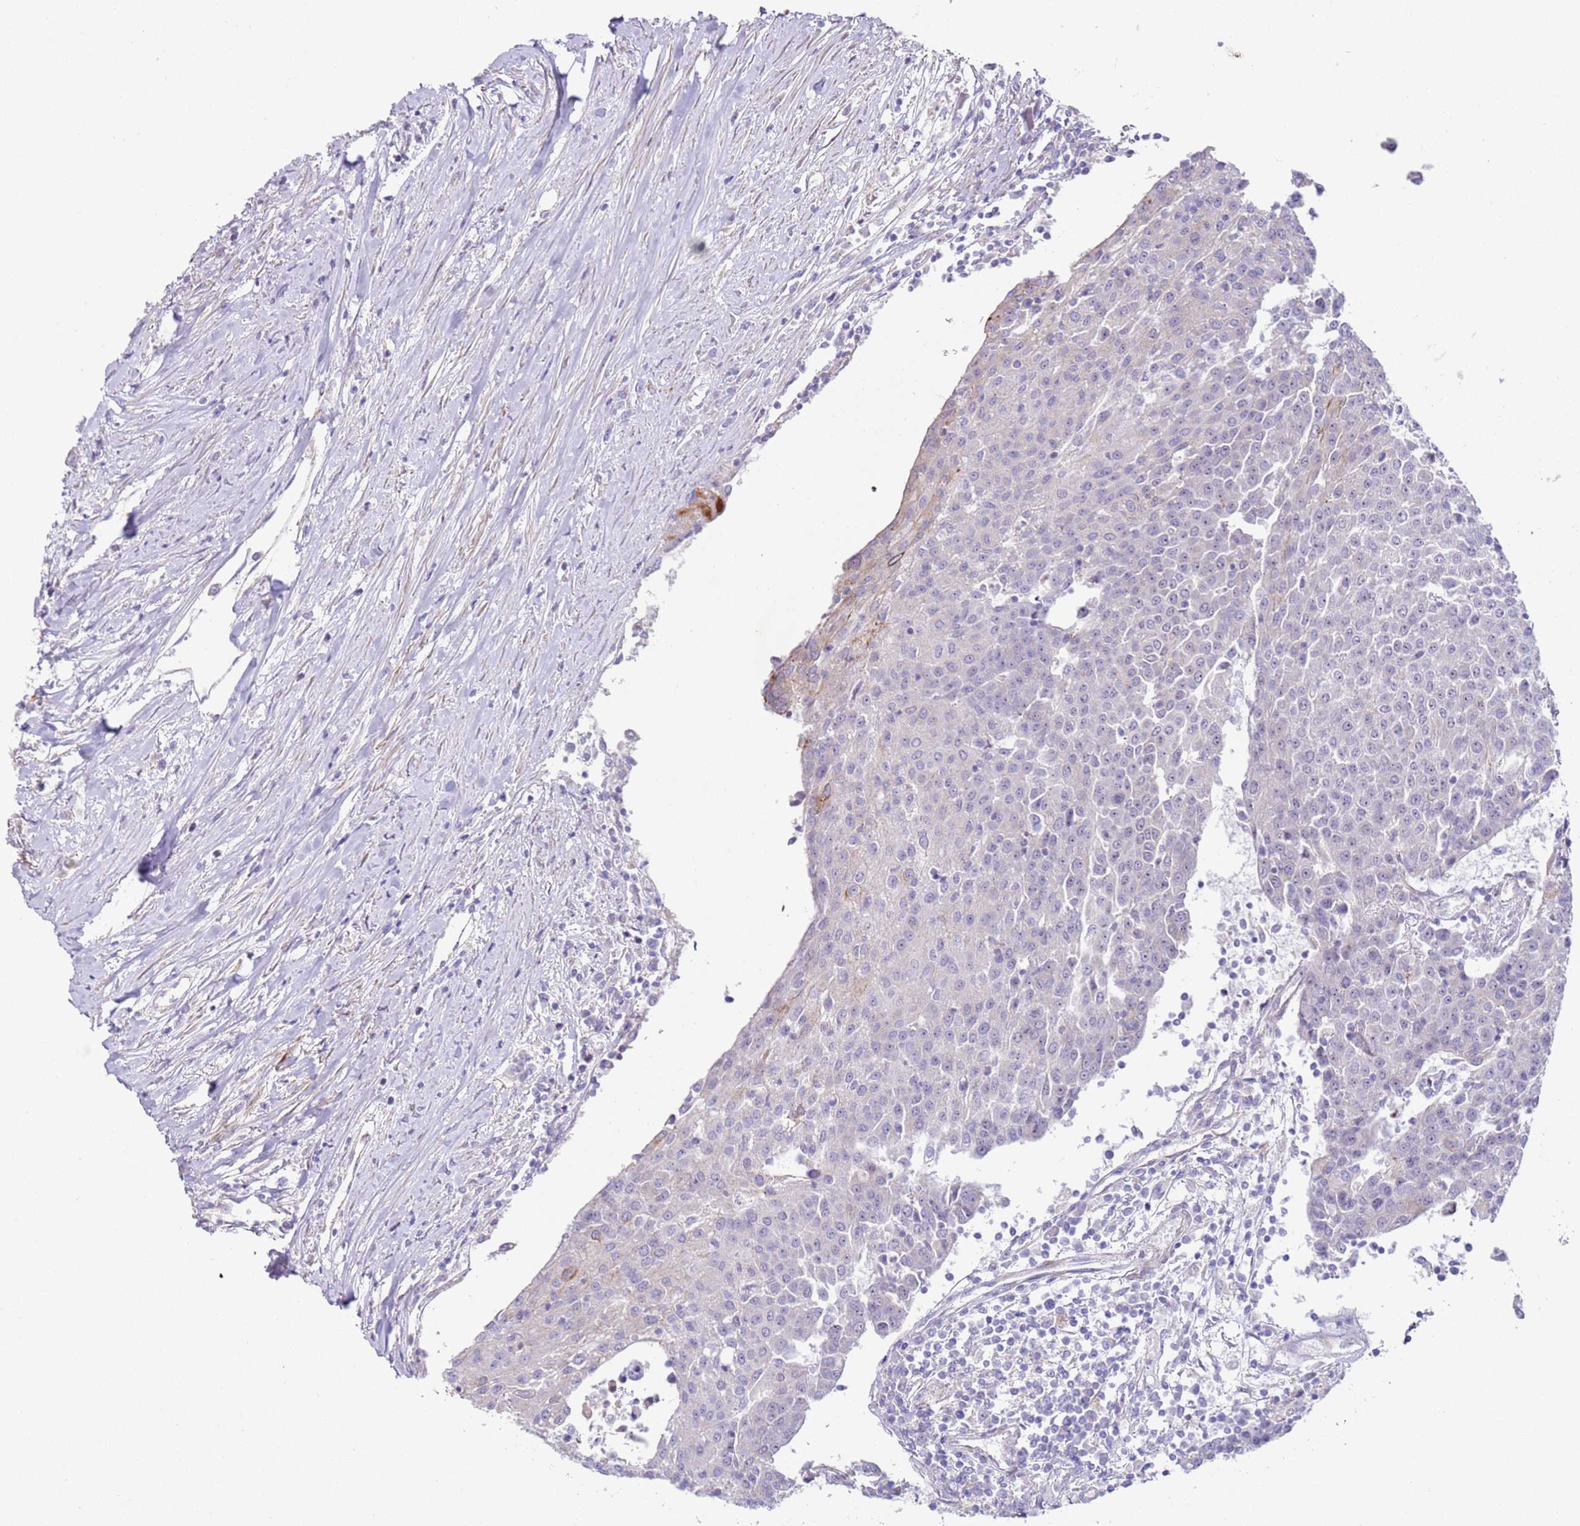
{"staining": {"intensity": "negative", "quantity": "none", "location": "none"}, "tissue": "urothelial cancer", "cell_type": "Tumor cells", "image_type": "cancer", "snomed": [{"axis": "morphology", "description": "Urothelial carcinoma, High grade"}, {"axis": "topography", "description": "Urinary bladder"}], "caption": "Immunohistochemistry histopathology image of neoplastic tissue: human high-grade urothelial carcinoma stained with DAB (3,3'-diaminobenzidine) exhibits no significant protein expression in tumor cells.", "gene": "HEATR1", "patient": {"sex": "female", "age": 85}}